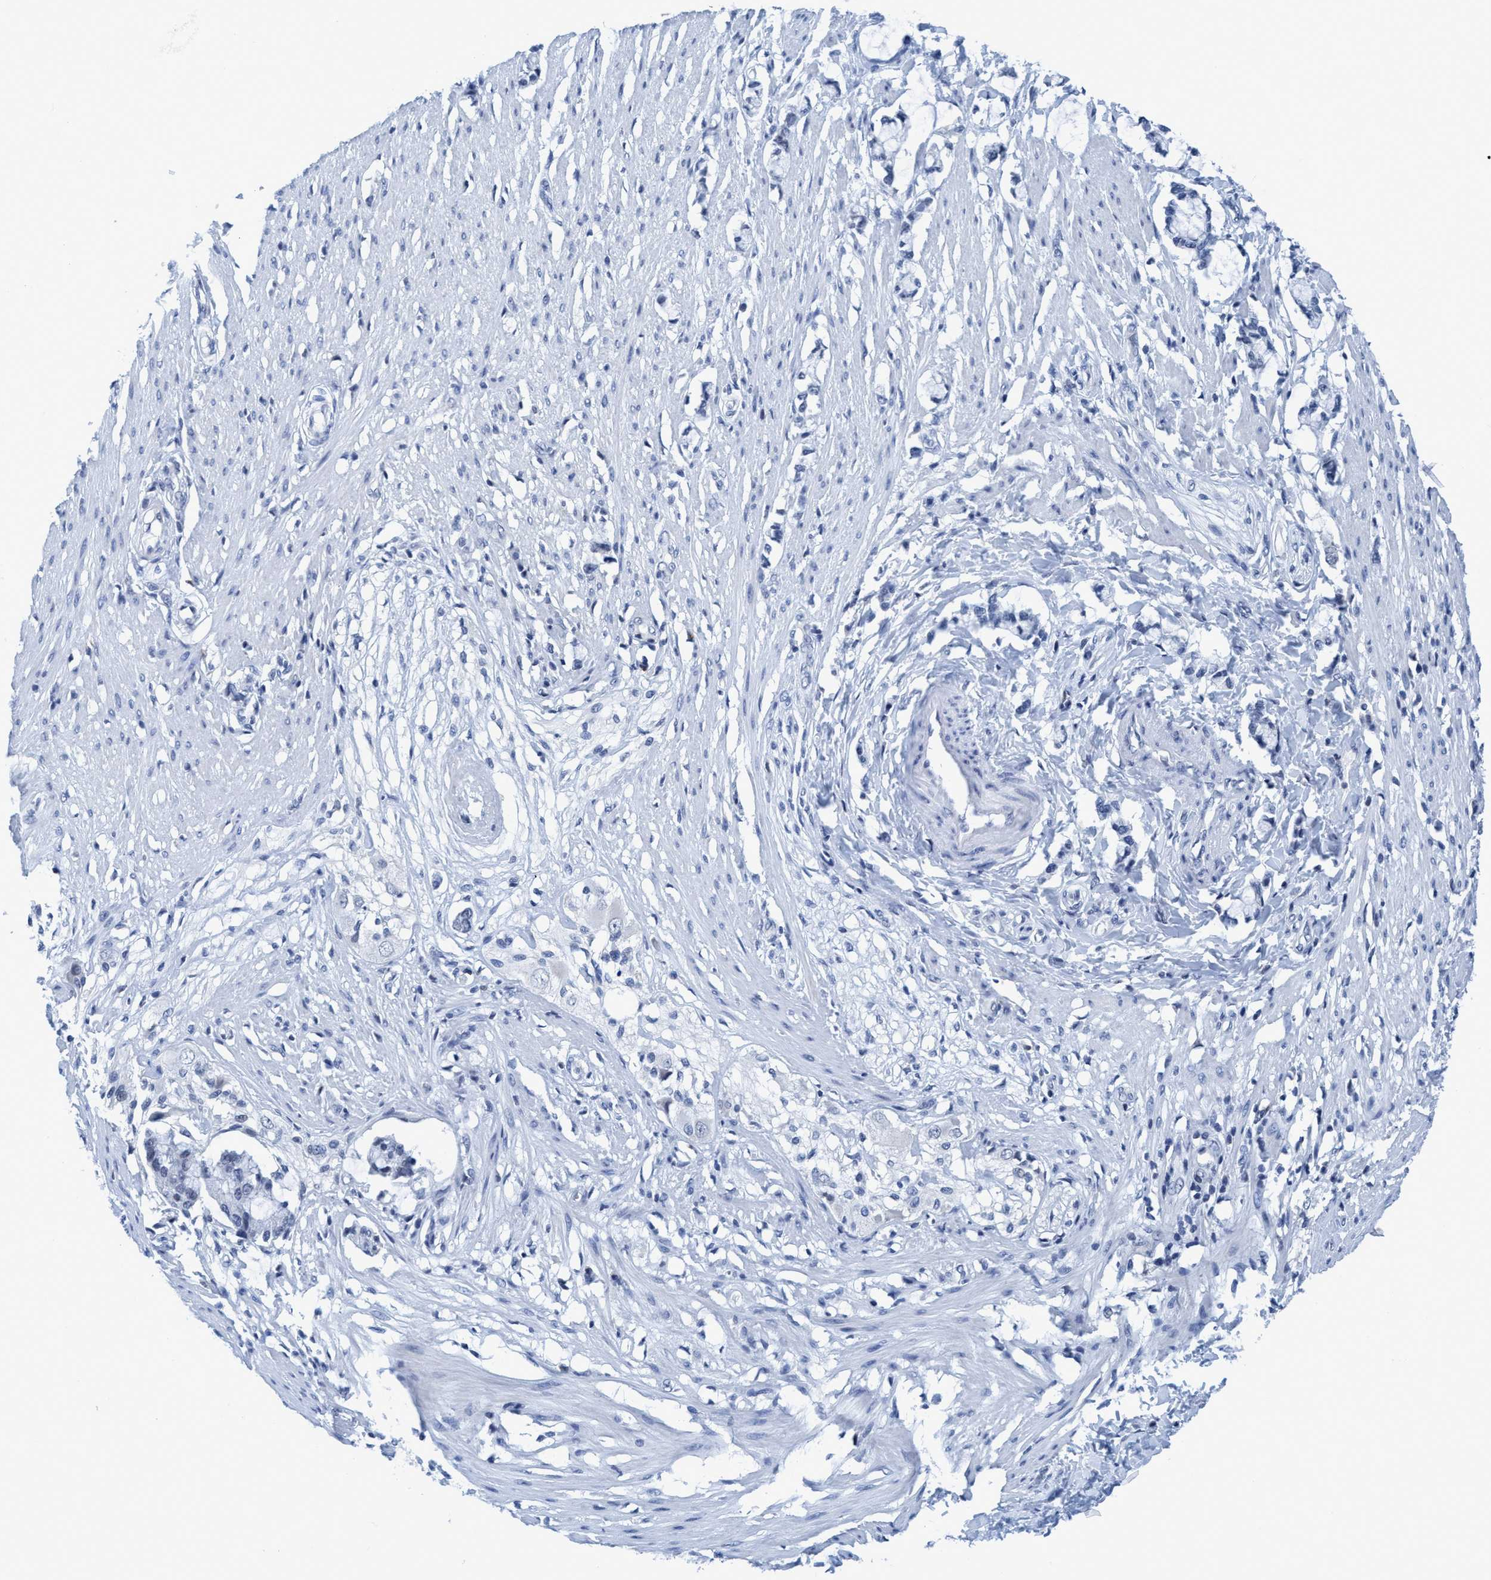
{"staining": {"intensity": "negative", "quantity": "none", "location": "none"}, "tissue": "smooth muscle", "cell_type": "Smooth muscle cells", "image_type": "normal", "snomed": [{"axis": "morphology", "description": "Normal tissue, NOS"}, {"axis": "morphology", "description": "Adenocarcinoma, NOS"}, {"axis": "topography", "description": "Smooth muscle"}, {"axis": "topography", "description": "Colon"}], "caption": "High magnification brightfield microscopy of unremarkable smooth muscle stained with DAB (3,3'-diaminobenzidine) (brown) and counterstained with hematoxylin (blue): smooth muscle cells show no significant expression.", "gene": "DNAI1", "patient": {"sex": "male", "age": 14}}